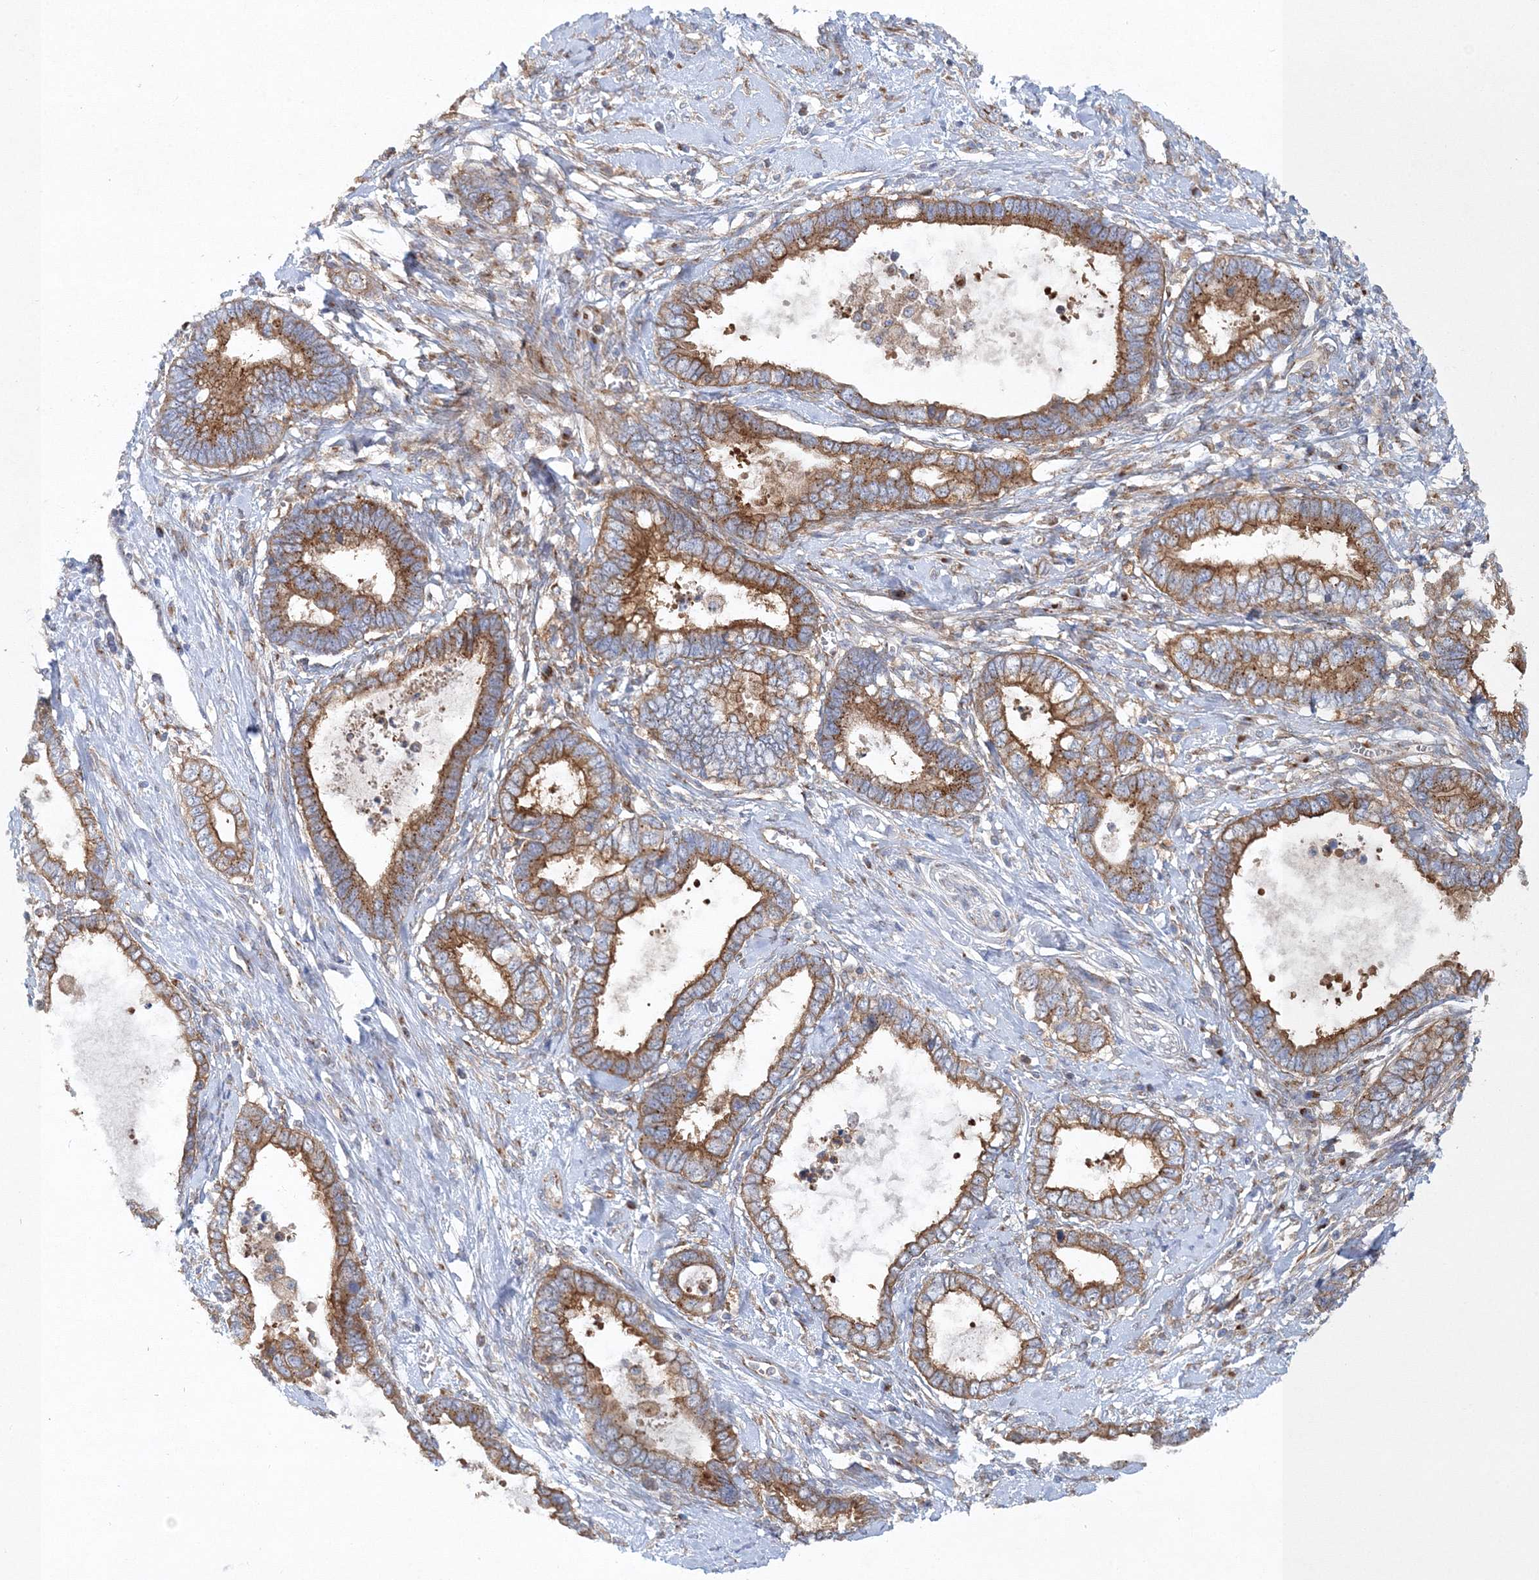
{"staining": {"intensity": "strong", "quantity": ">75%", "location": "cytoplasmic/membranous"}, "tissue": "cervical cancer", "cell_type": "Tumor cells", "image_type": "cancer", "snomed": [{"axis": "morphology", "description": "Adenocarcinoma, NOS"}, {"axis": "topography", "description": "Cervix"}], "caption": "Adenocarcinoma (cervical) was stained to show a protein in brown. There is high levels of strong cytoplasmic/membranous expression in about >75% of tumor cells.", "gene": "SEC23IP", "patient": {"sex": "female", "age": 44}}